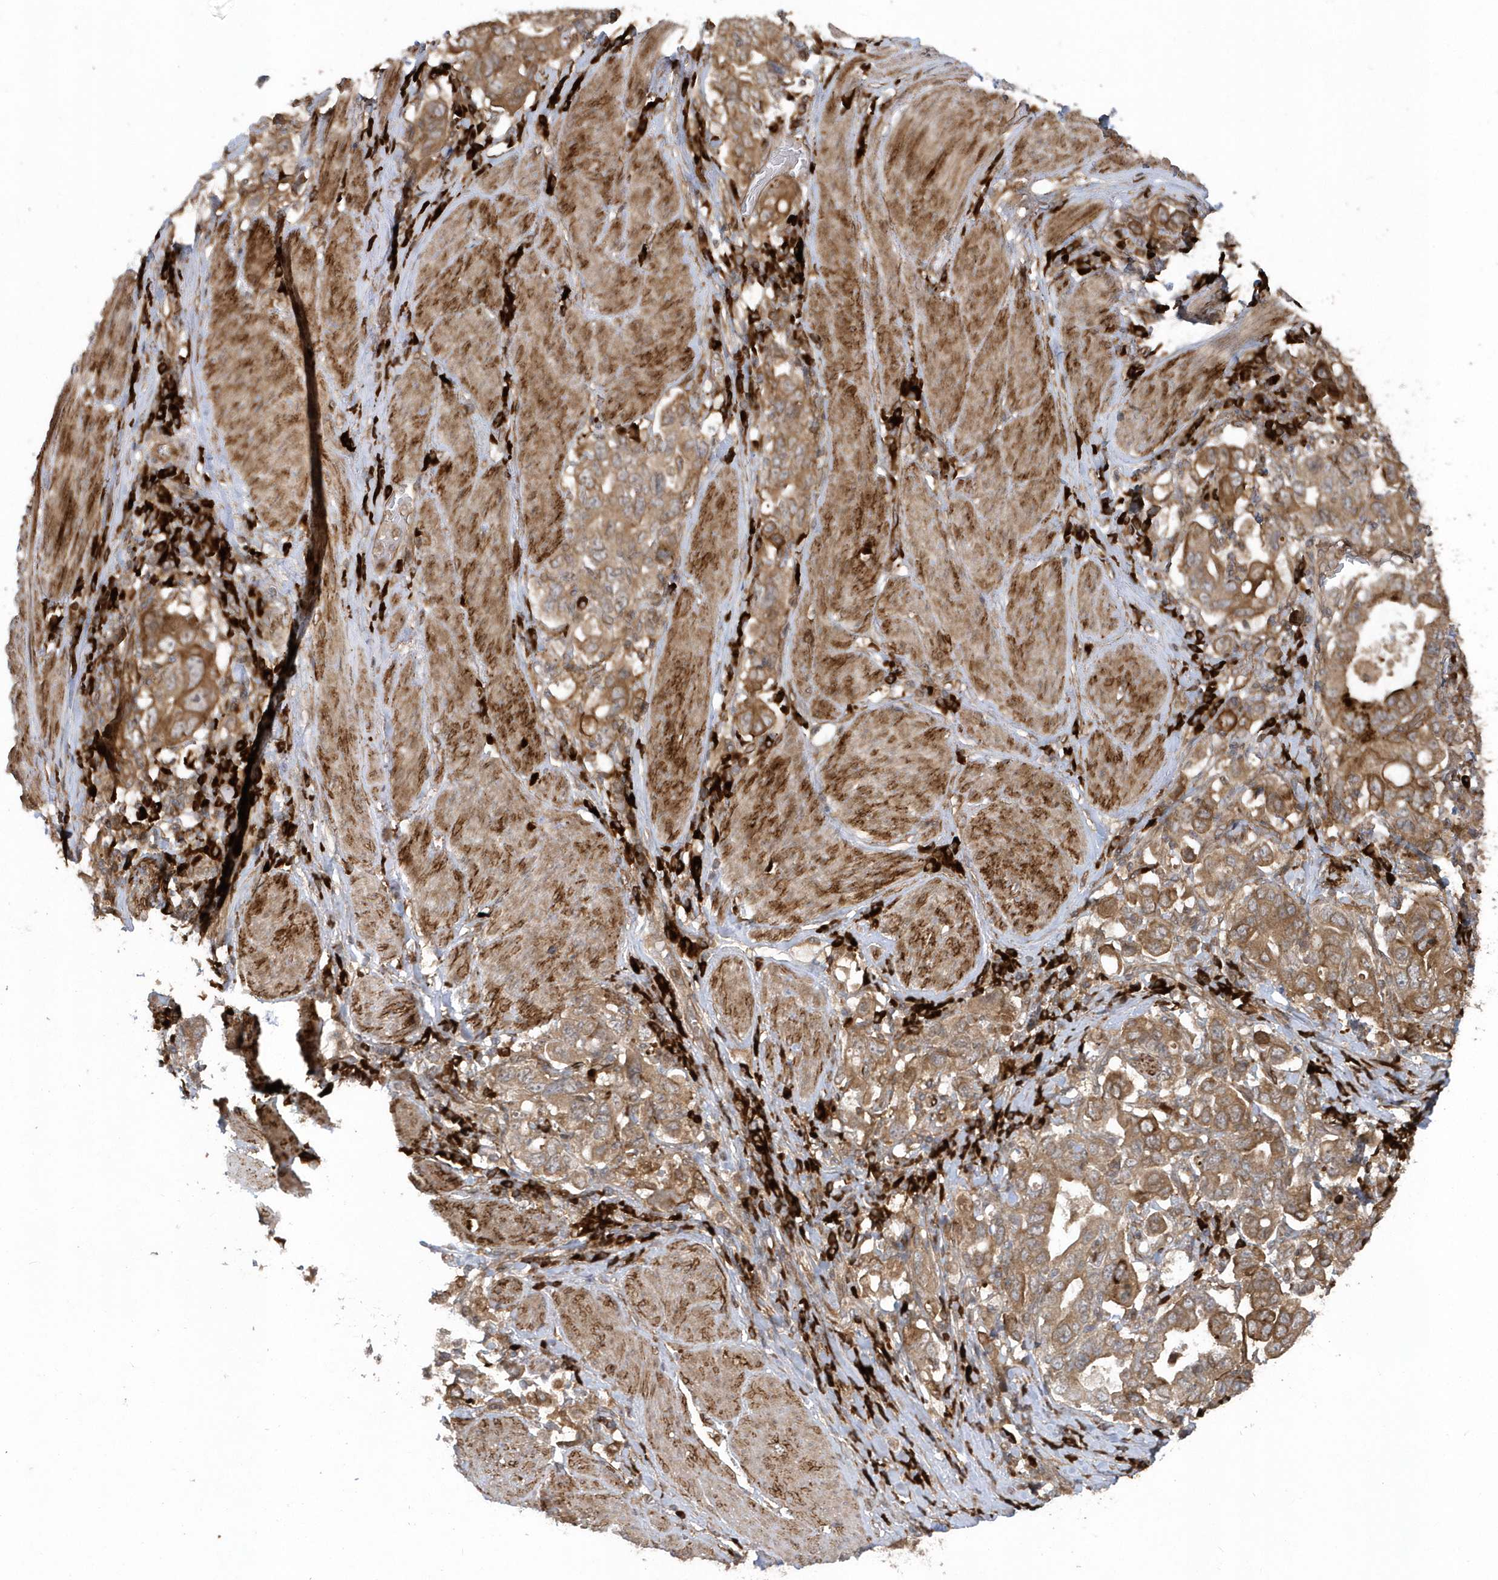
{"staining": {"intensity": "moderate", "quantity": ">75%", "location": "cytoplasmic/membranous"}, "tissue": "stomach cancer", "cell_type": "Tumor cells", "image_type": "cancer", "snomed": [{"axis": "morphology", "description": "Adenocarcinoma, NOS"}, {"axis": "topography", "description": "Stomach, upper"}], "caption": "Stomach adenocarcinoma stained with IHC shows moderate cytoplasmic/membranous expression in approximately >75% of tumor cells. (DAB = brown stain, brightfield microscopy at high magnification).", "gene": "HERPUD1", "patient": {"sex": "male", "age": 62}}